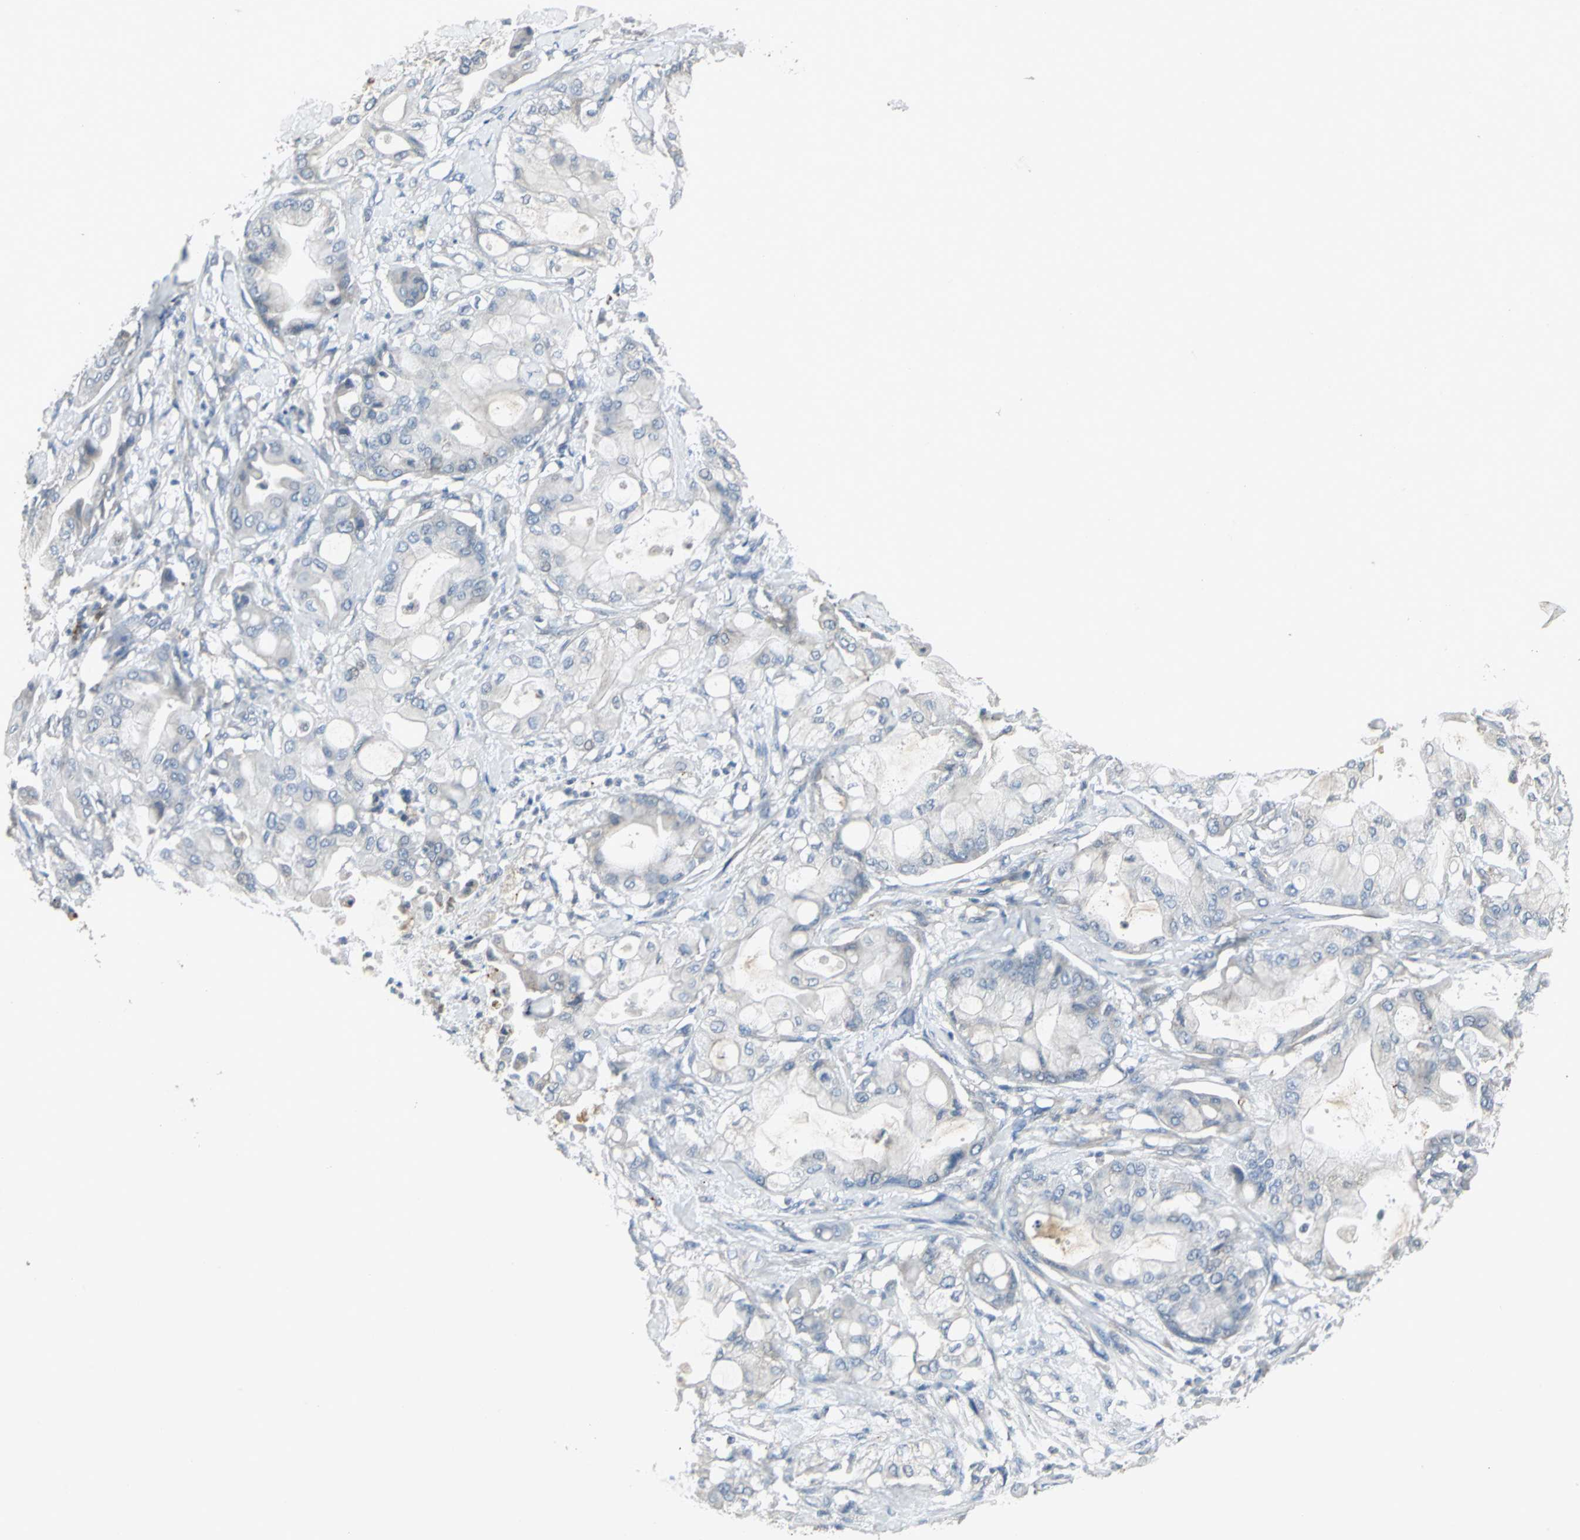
{"staining": {"intensity": "weak", "quantity": "<25%", "location": "cytoplasmic/membranous"}, "tissue": "pancreatic cancer", "cell_type": "Tumor cells", "image_type": "cancer", "snomed": [{"axis": "morphology", "description": "Adenocarcinoma, NOS"}, {"axis": "morphology", "description": "Adenocarcinoma, metastatic, NOS"}, {"axis": "topography", "description": "Lymph node"}, {"axis": "topography", "description": "Pancreas"}, {"axis": "topography", "description": "Duodenum"}], "caption": "Histopathology image shows no significant protein staining in tumor cells of pancreatic cancer.", "gene": "SLC2A13", "patient": {"sex": "female", "age": 64}}